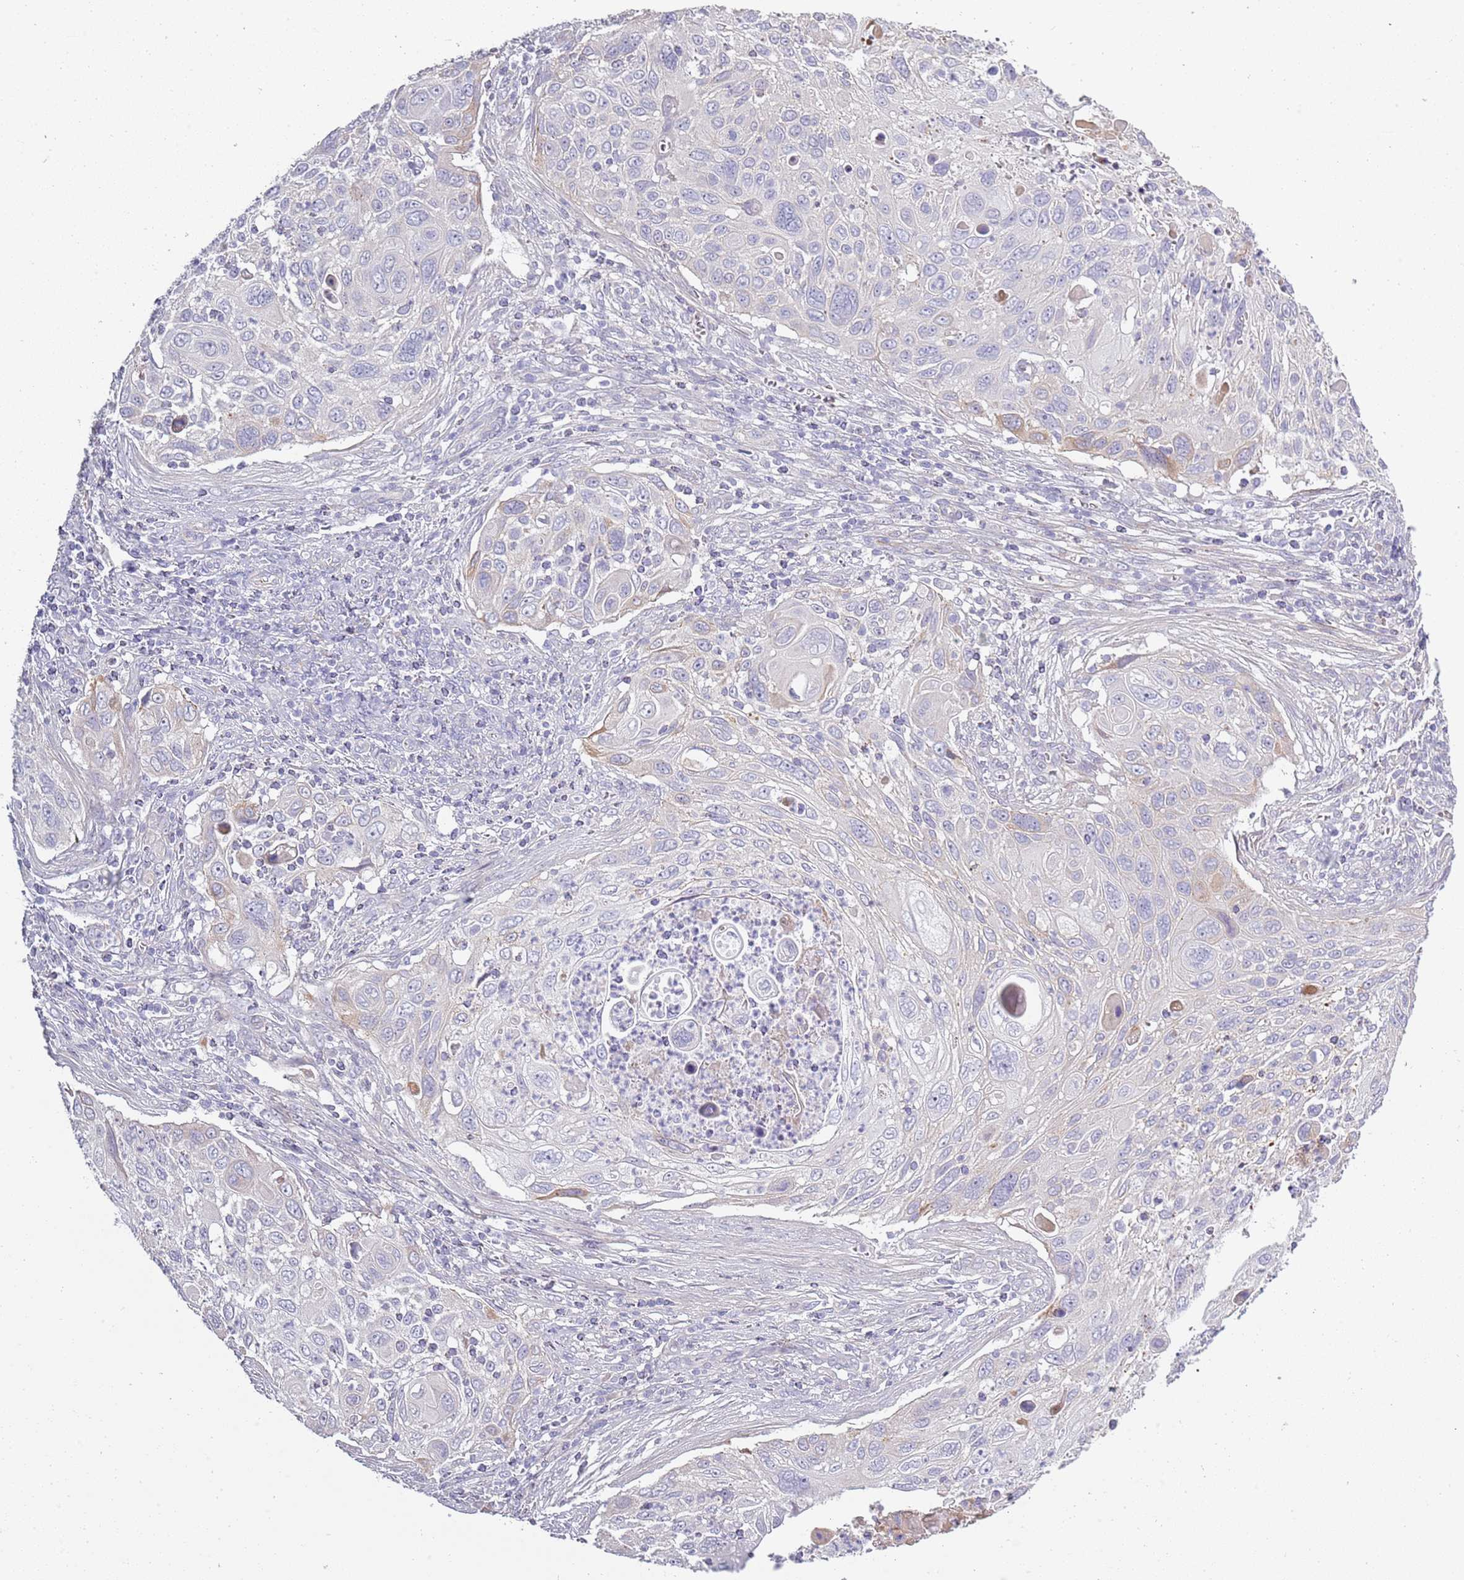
{"staining": {"intensity": "negative", "quantity": "none", "location": "none"}, "tissue": "cervical cancer", "cell_type": "Tumor cells", "image_type": "cancer", "snomed": [{"axis": "morphology", "description": "Squamous cell carcinoma, NOS"}, {"axis": "topography", "description": "Cervix"}], "caption": "Immunohistochemistry (IHC) of human cervical cancer (squamous cell carcinoma) reveals no positivity in tumor cells.", "gene": "TNFRSF6B", "patient": {"sex": "female", "age": 70}}